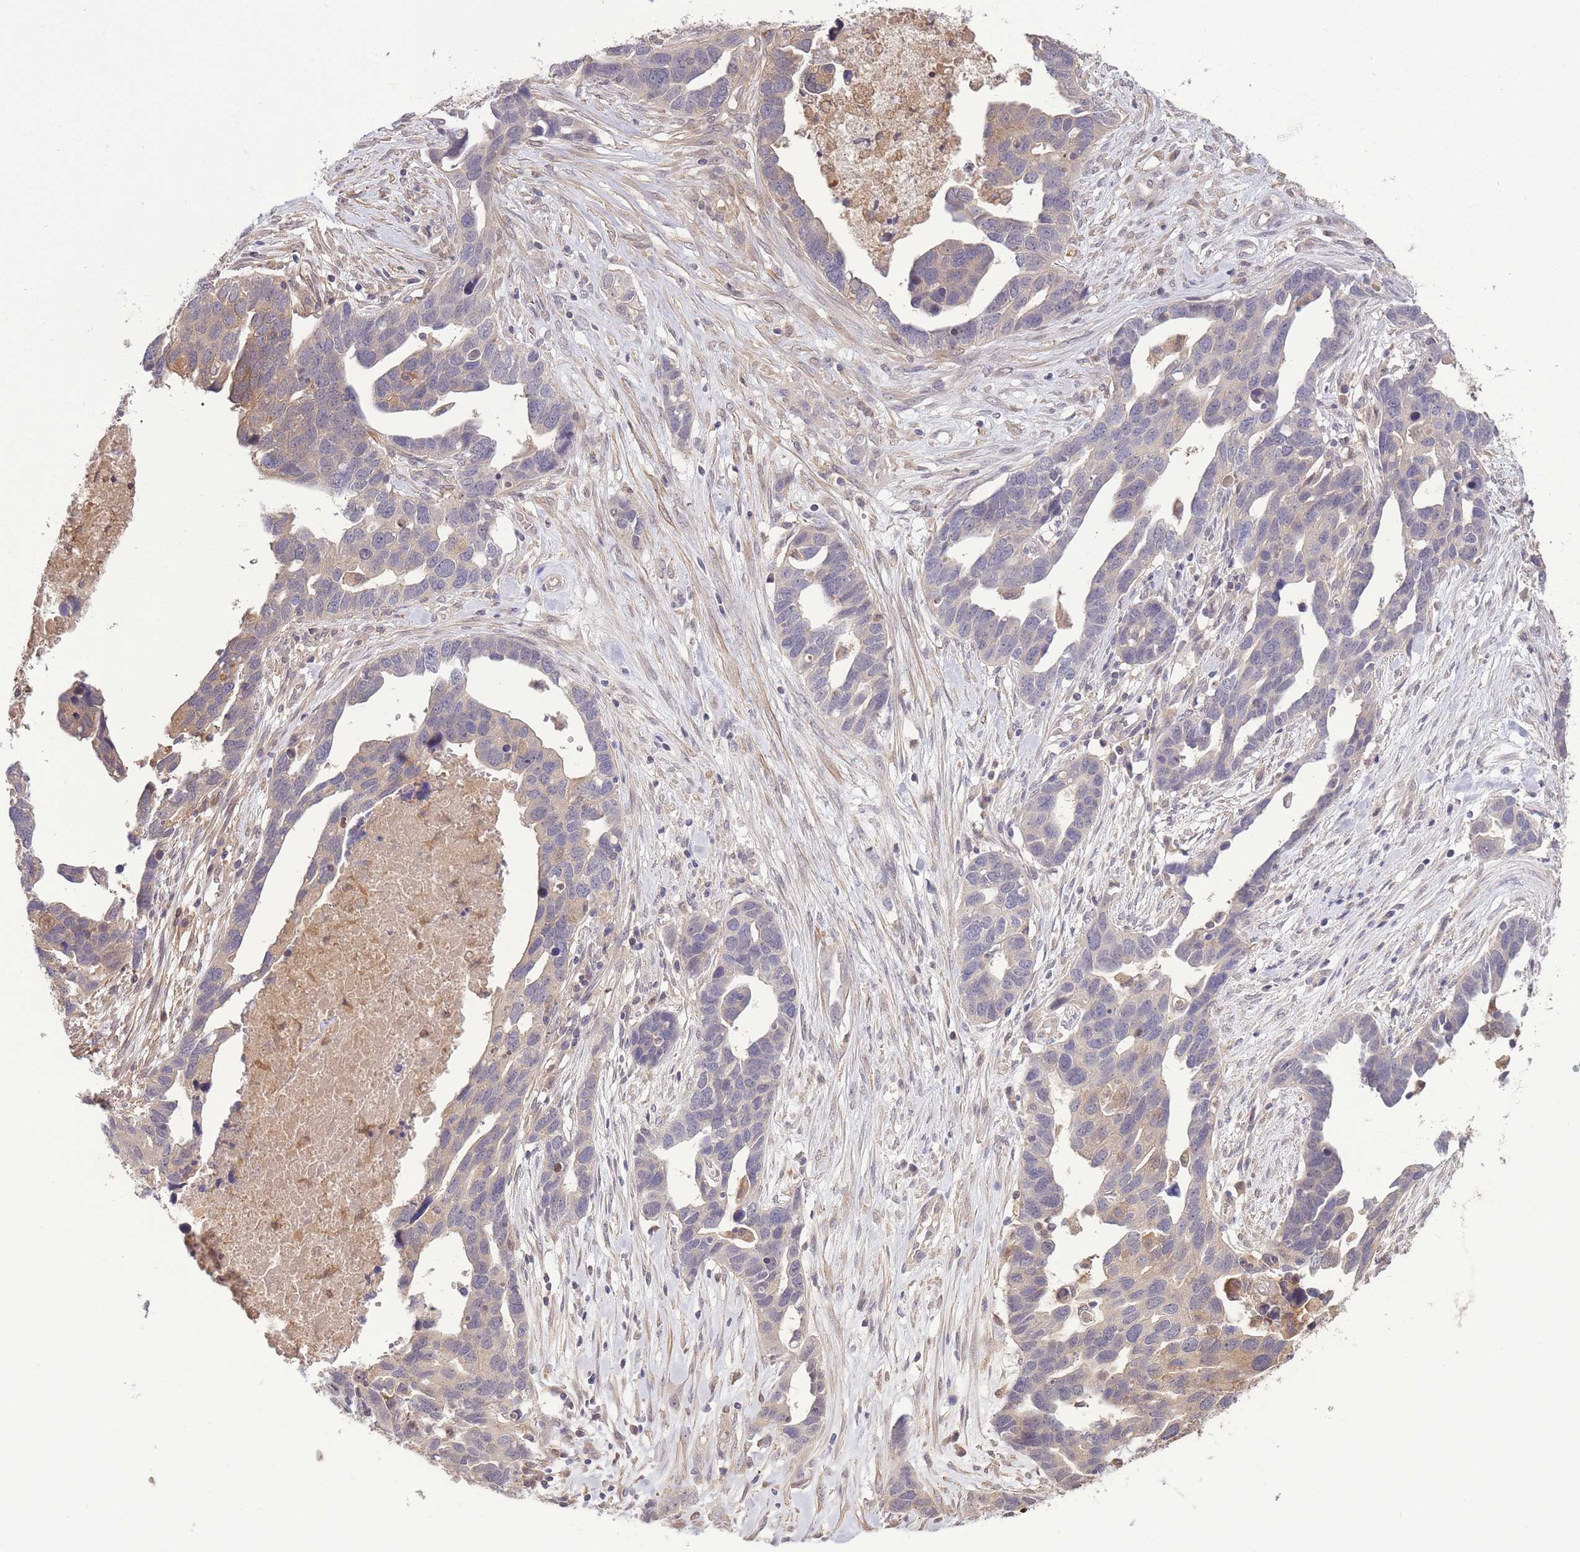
{"staining": {"intensity": "weak", "quantity": "<25%", "location": "cytoplasmic/membranous"}, "tissue": "ovarian cancer", "cell_type": "Tumor cells", "image_type": "cancer", "snomed": [{"axis": "morphology", "description": "Cystadenocarcinoma, serous, NOS"}, {"axis": "topography", "description": "Ovary"}], "caption": "Tumor cells show no significant expression in ovarian serous cystadenocarcinoma. The staining was performed using DAB (3,3'-diaminobenzidine) to visualize the protein expression in brown, while the nuclei were stained in blue with hematoxylin (Magnification: 20x).", "gene": "ZNF304", "patient": {"sex": "female", "age": 54}}